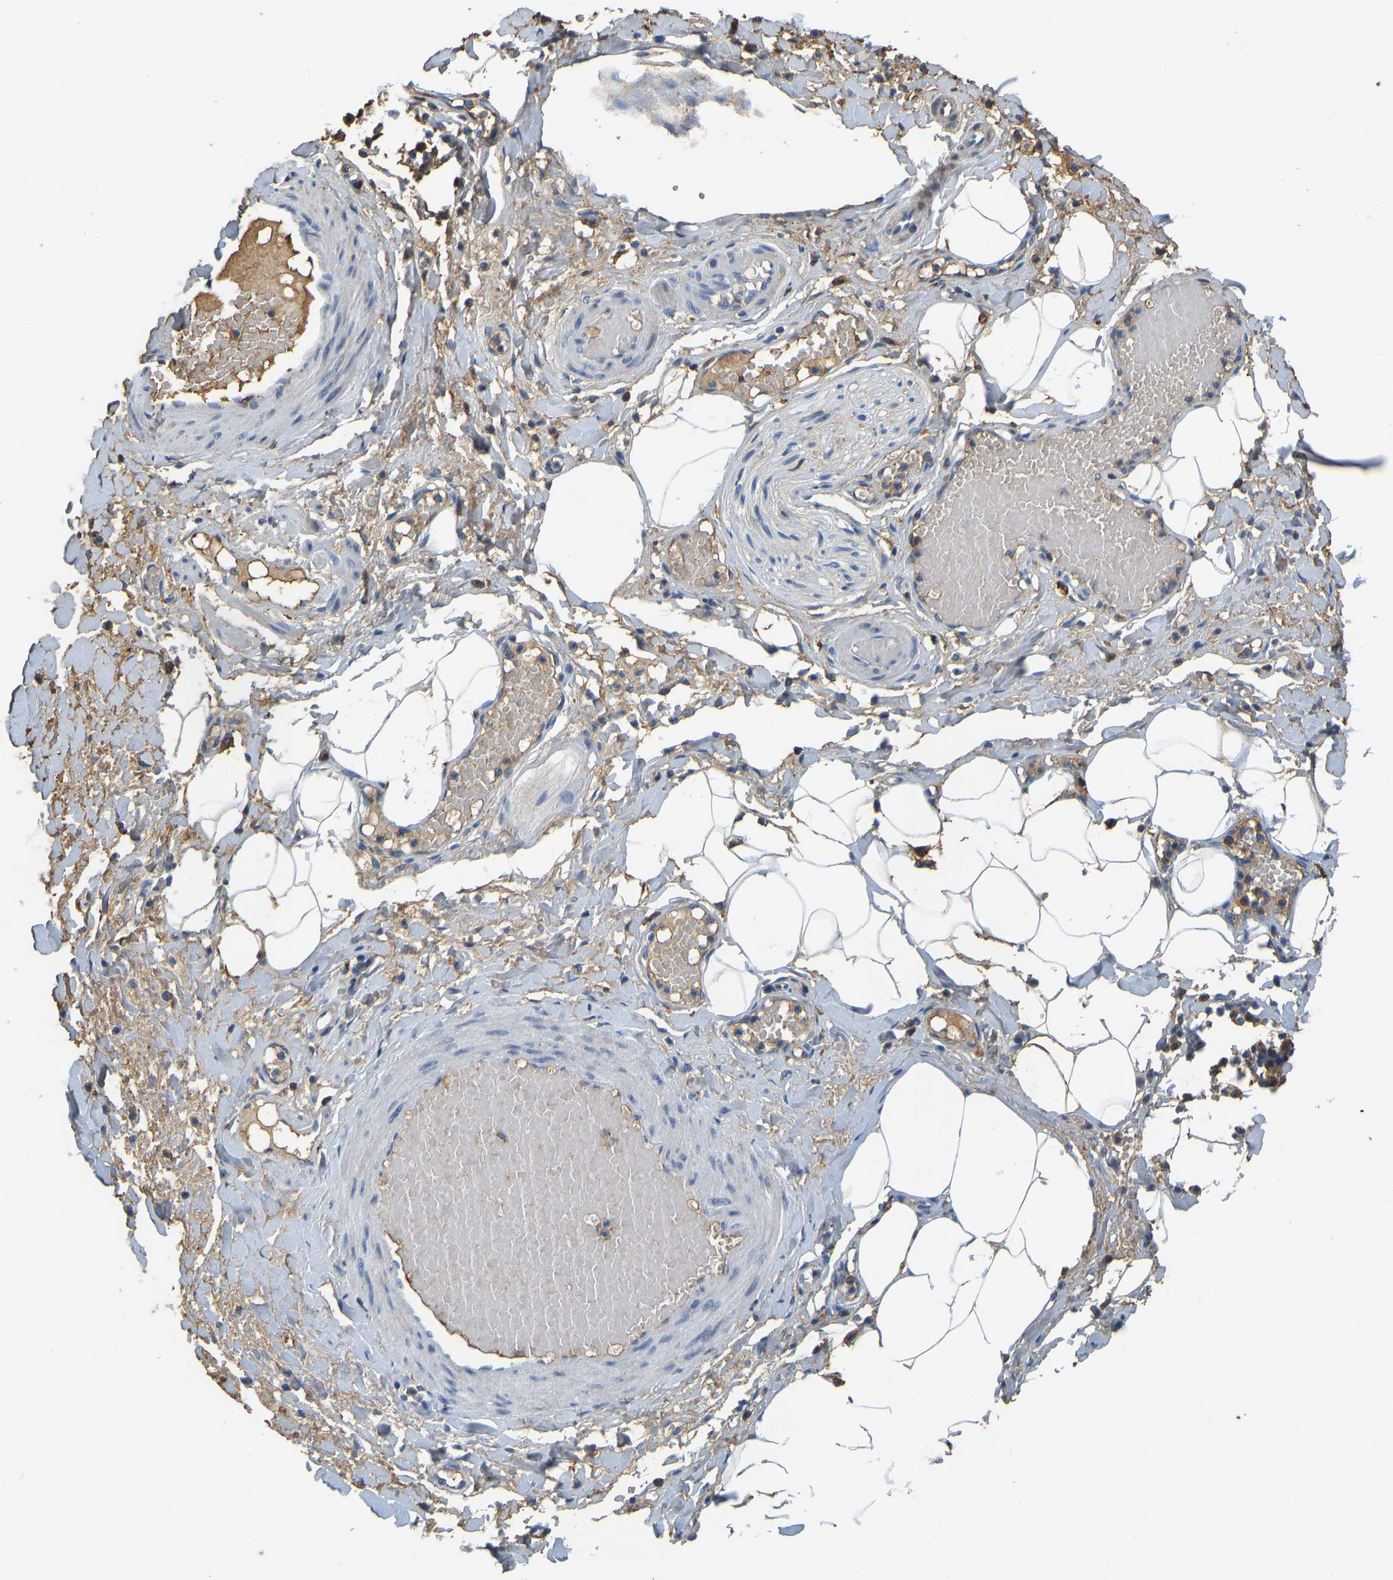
{"staining": {"intensity": "weak", "quantity": "25%-75%", "location": "cytoplasmic/membranous"}, "tissue": "adipose tissue", "cell_type": "Adipocytes", "image_type": "normal", "snomed": [{"axis": "morphology", "description": "Normal tissue, NOS"}, {"axis": "topography", "description": "Soft tissue"}, {"axis": "topography", "description": "Vascular tissue"}], "caption": "Immunohistochemistry histopathology image of unremarkable human adipose tissue stained for a protein (brown), which reveals low levels of weak cytoplasmic/membranous expression in about 25%-75% of adipocytes.", "gene": "THBS4", "patient": {"sex": "female", "age": 35}}